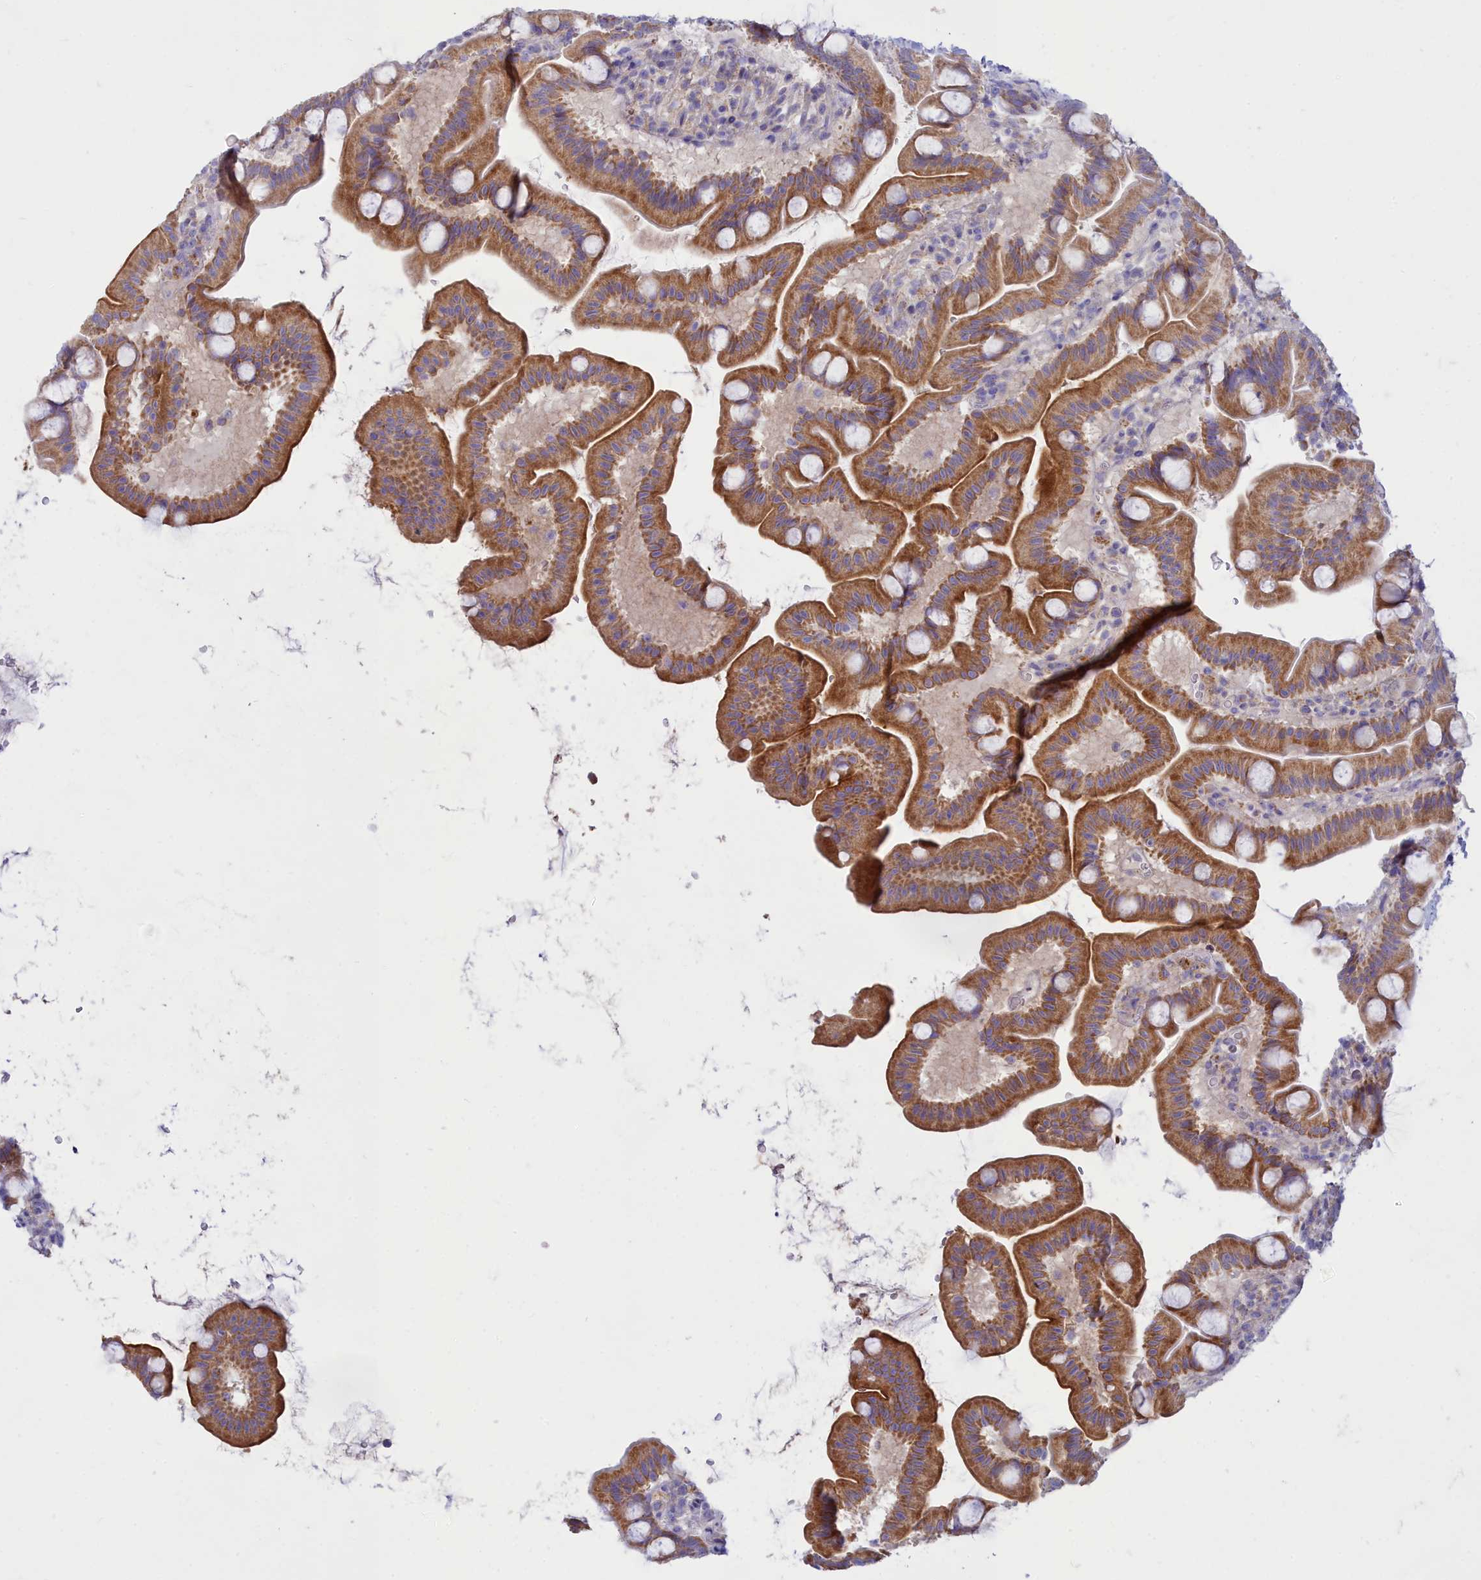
{"staining": {"intensity": "moderate", "quantity": "25%-75%", "location": "cytoplasmic/membranous"}, "tissue": "small intestine", "cell_type": "Glandular cells", "image_type": "normal", "snomed": [{"axis": "morphology", "description": "Normal tissue, NOS"}, {"axis": "topography", "description": "Small intestine"}], "caption": "IHC of unremarkable human small intestine reveals medium levels of moderate cytoplasmic/membranous expression in about 25%-75% of glandular cells. (DAB IHC with brightfield microscopy, high magnification).", "gene": "TMEM30B", "patient": {"sex": "female", "age": 68}}